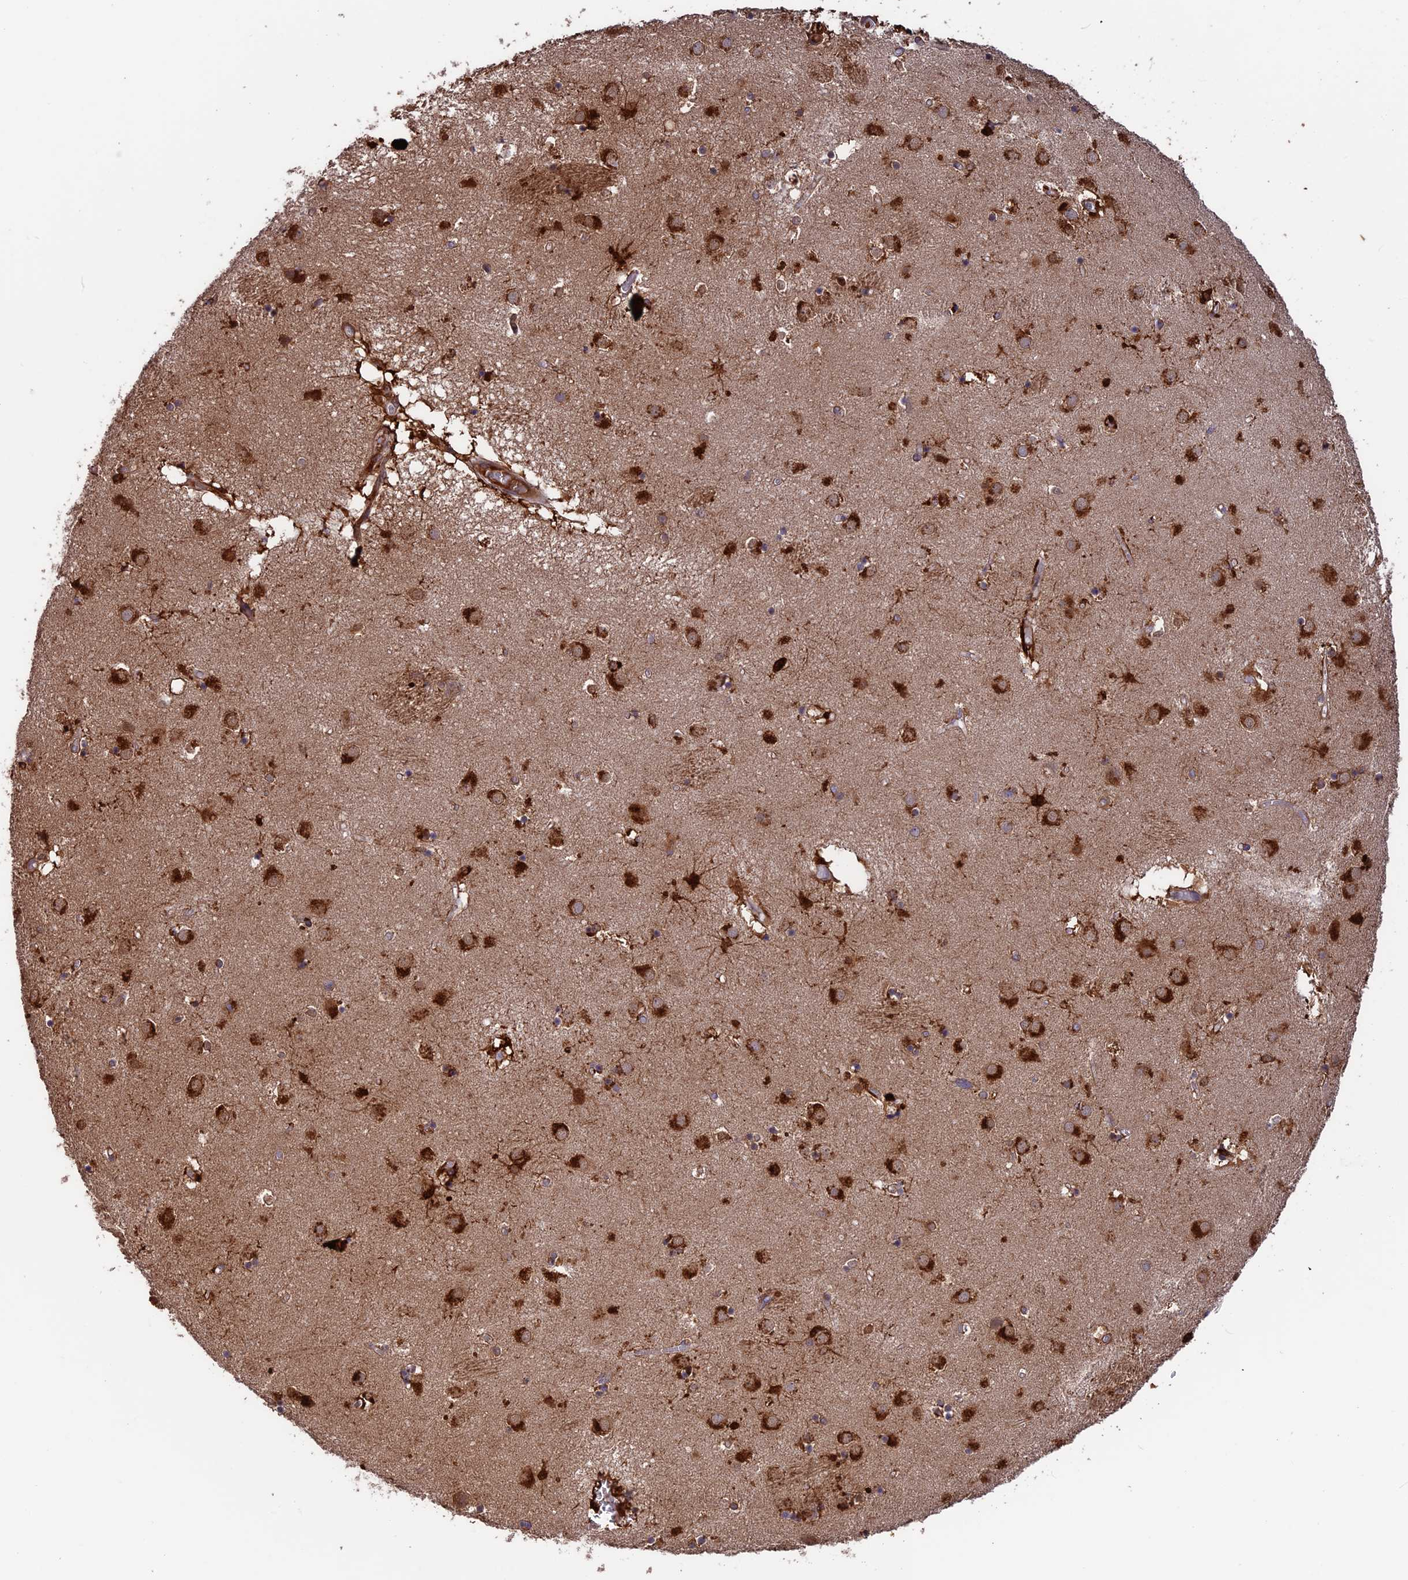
{"staining": {"intensity": "strong", "quantity": "<25%", "location": "cytoplasmic/membranous,nuclear"}, "tissue": "caudate", "cell_type": "Glial cells", "image_type": "normal", "snomed": [{"axis": "morphology", "description": "Normal tissue, NOS"}, {"axis": "topography", "description": "Lateral ventricle wall"}], "caption": "This is a photomicrograph of immunohistochemistry staining of unremarkable caudate, which shows strong staining in the cytoplasmic/membranous,nuclear of glial cells.", "gene": "MAST2", "patient": {"sex": "male", "age": 70}}